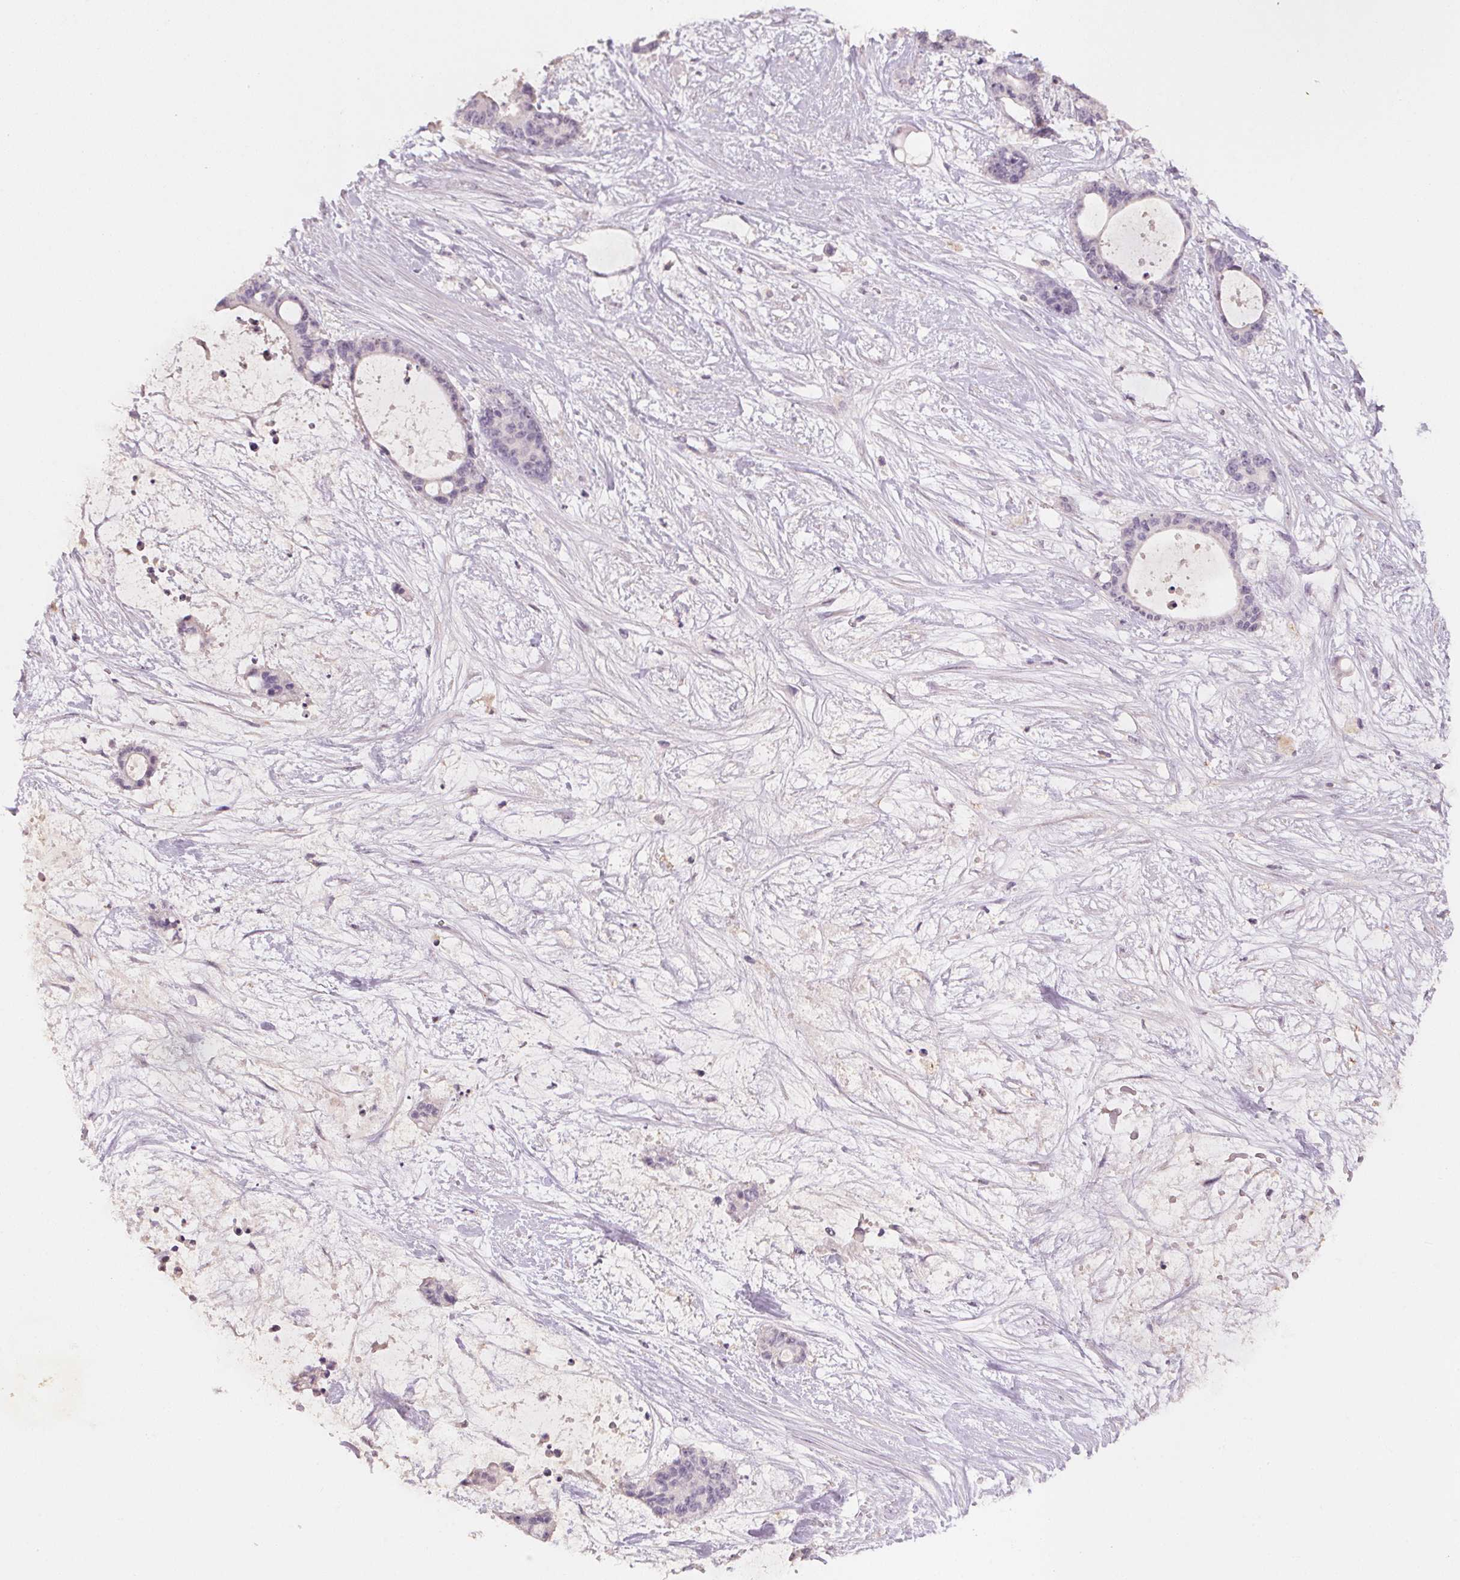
{"staining": {"intensity": "negative", "quantity": "none", "location": "none"}, "tissue": "liver cancer", "cell_type": "Tumor cells", "image_type": "cancer", "snomed": [{"axis": "morphology", "description": "Normal tissue, NOS"}, {"axis": "morphology", "description": "Cholangiocarcinoma"}, {"axis": "topography", "description": "Liver"}, {"axis": "topography", "description": "Peripheral nerve tissue"}], "caption": "Cholangiocarcinoma (liver) was stained to show a protein in brown. There is no significant expression in tumor cells. Brightfield microscopy of immunohistochemistry stained with DAB (brown) and hematoxylin (blue), captured at high magnification.", "gene": "CXCL5", "patient": {"sex": "female", "age": 73}}